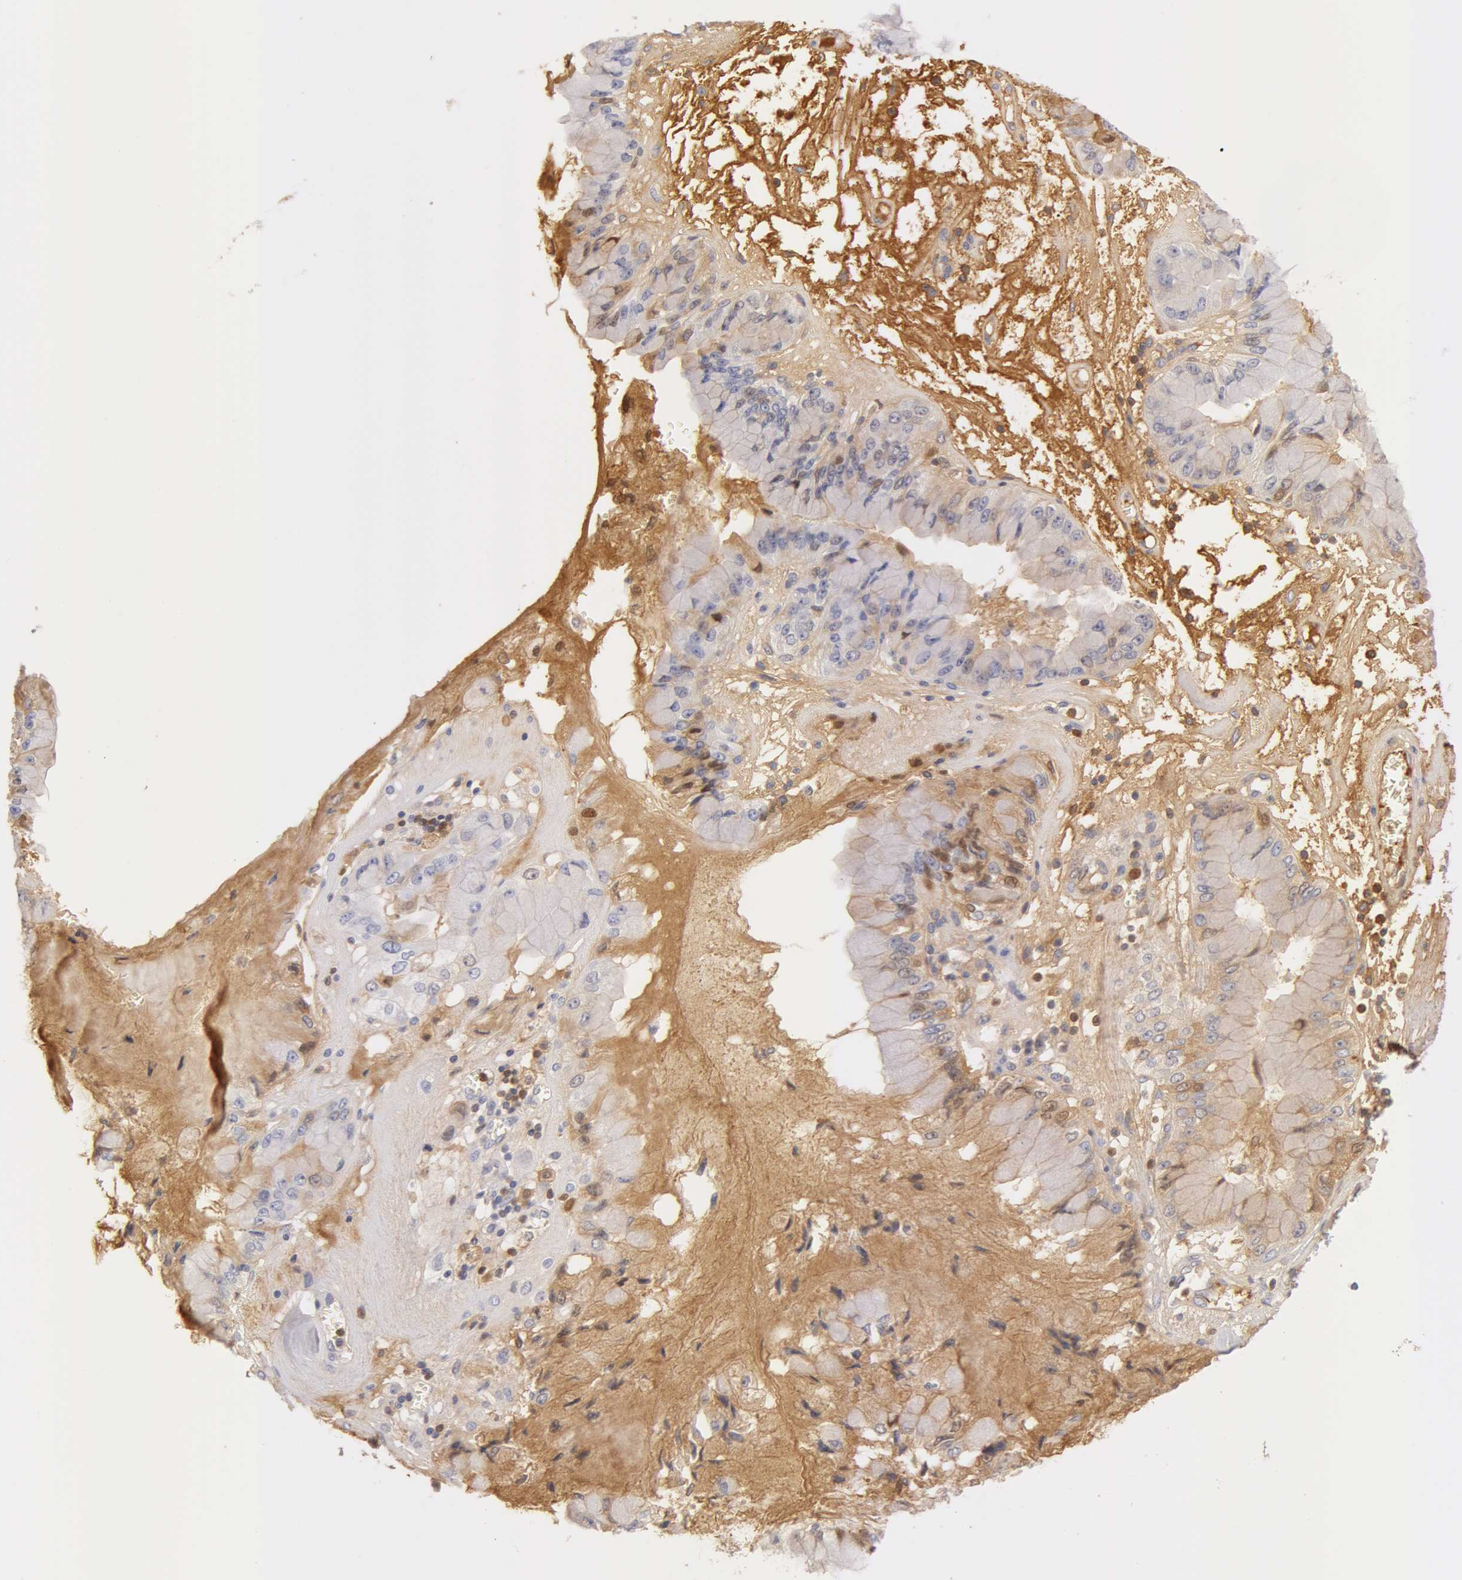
{"staining": {"intensity": "negative", "quantity": "none", "location": "none"}, "tissue": "liver cancer", "cell_type": "Tumor cells", "image_type": "cancer", "snomed": [{"axis": "morphology", "description": "Cholangiocarcinoma"}, {"axis": "topography", "description": "Liver"}], "caption": "The micrograph displays no staining of tumor cells in liver cancer.", "gene": "AHSG", "patient": {"sex": "female", "age": 79}}